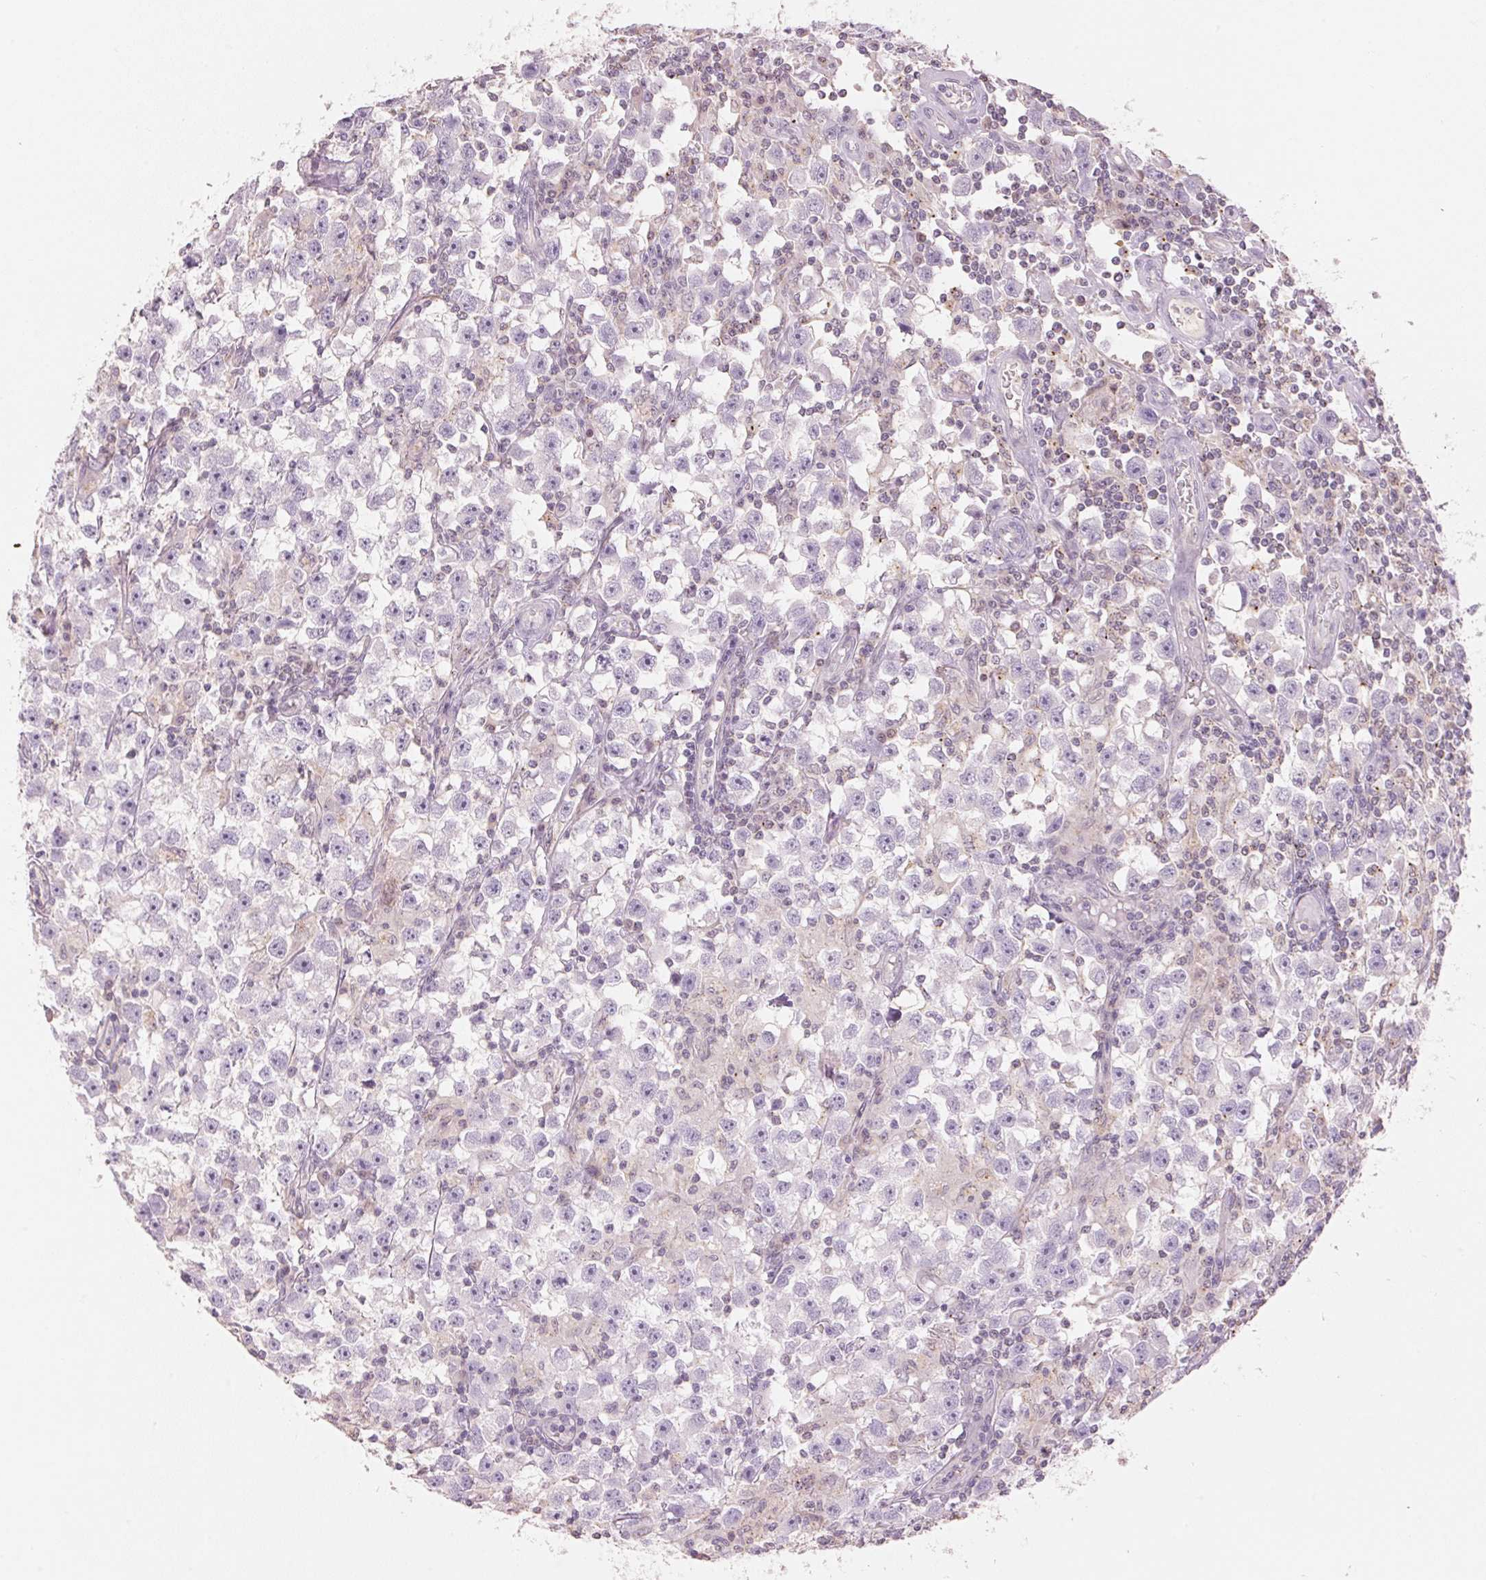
{"staining": {"intensity": "negative", "quantity": "none", "location": "none"}, "tissue": "testis cancer", "cell_type": "Tumor cells", "image_type": "cancer", "snomed": [{"axis": "morphology", "description": "Seminoma, NOS"}, {"axis": "topography", "description": "Testis"}], "caption": "Micrograph shows no significant protein positivity in tumor cells of testis cancer.", "gene": "HOXB13", "patient": {"sex": "male", "age": 33}}